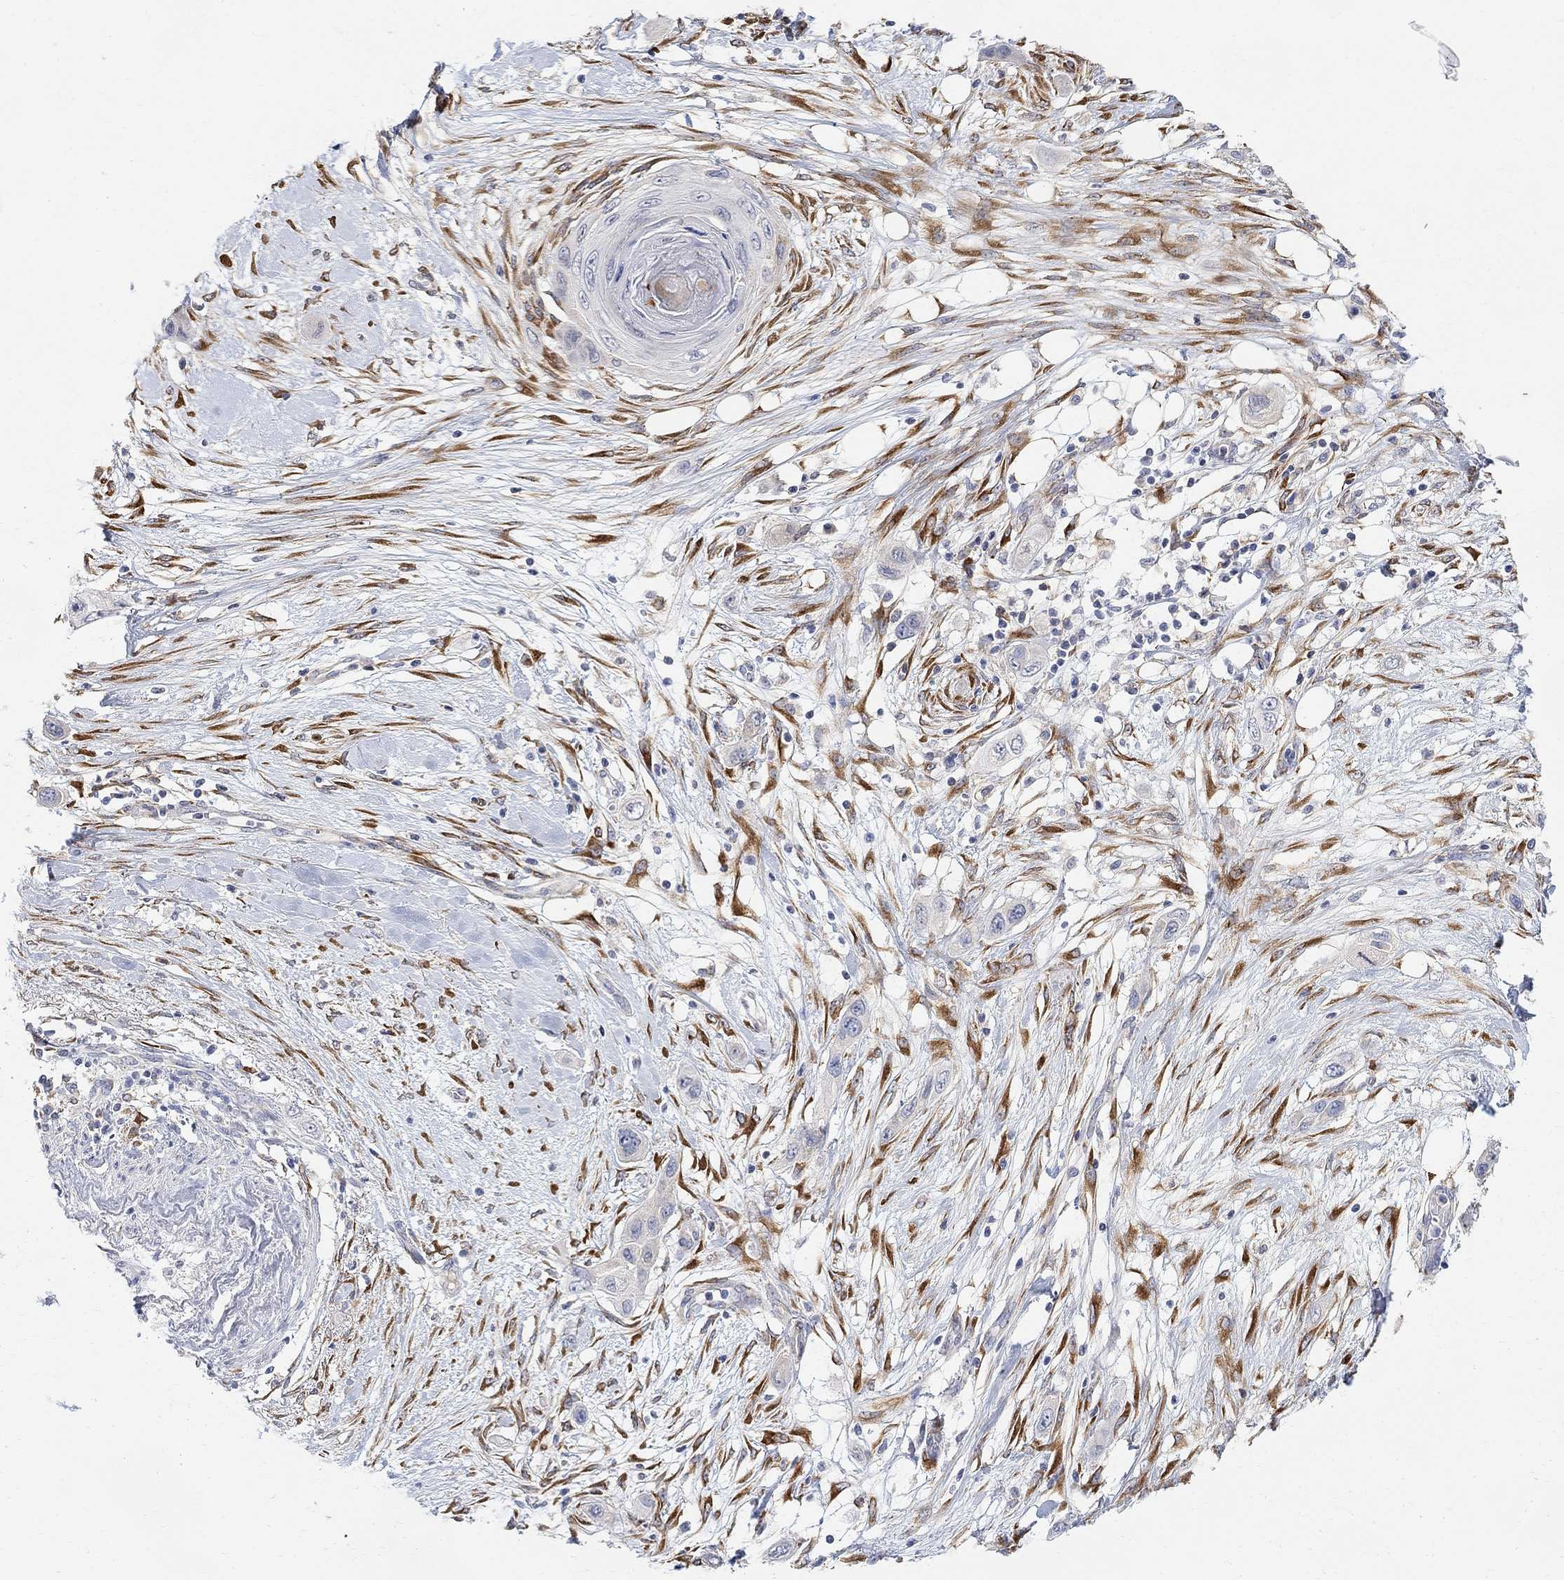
{"staining": {"intensity": "negative", "quantity": "none", "location": "none"}, "tissue": "skin cancer", "cell_type": "Tumor cells", "image_type": "cancer", "snomed": [{"axis": "morphology", "description": "Squamous cell carcinoma, NOS"}, {"axis": "topography", "description": "Skin"}], "caption": "DAB immunohistochemical staining of skin squamous cell carcinoma reveals no significant expression in tumor cells.", "gene": "FNDC5", "patient": {"sex": "male", "age": 79}}